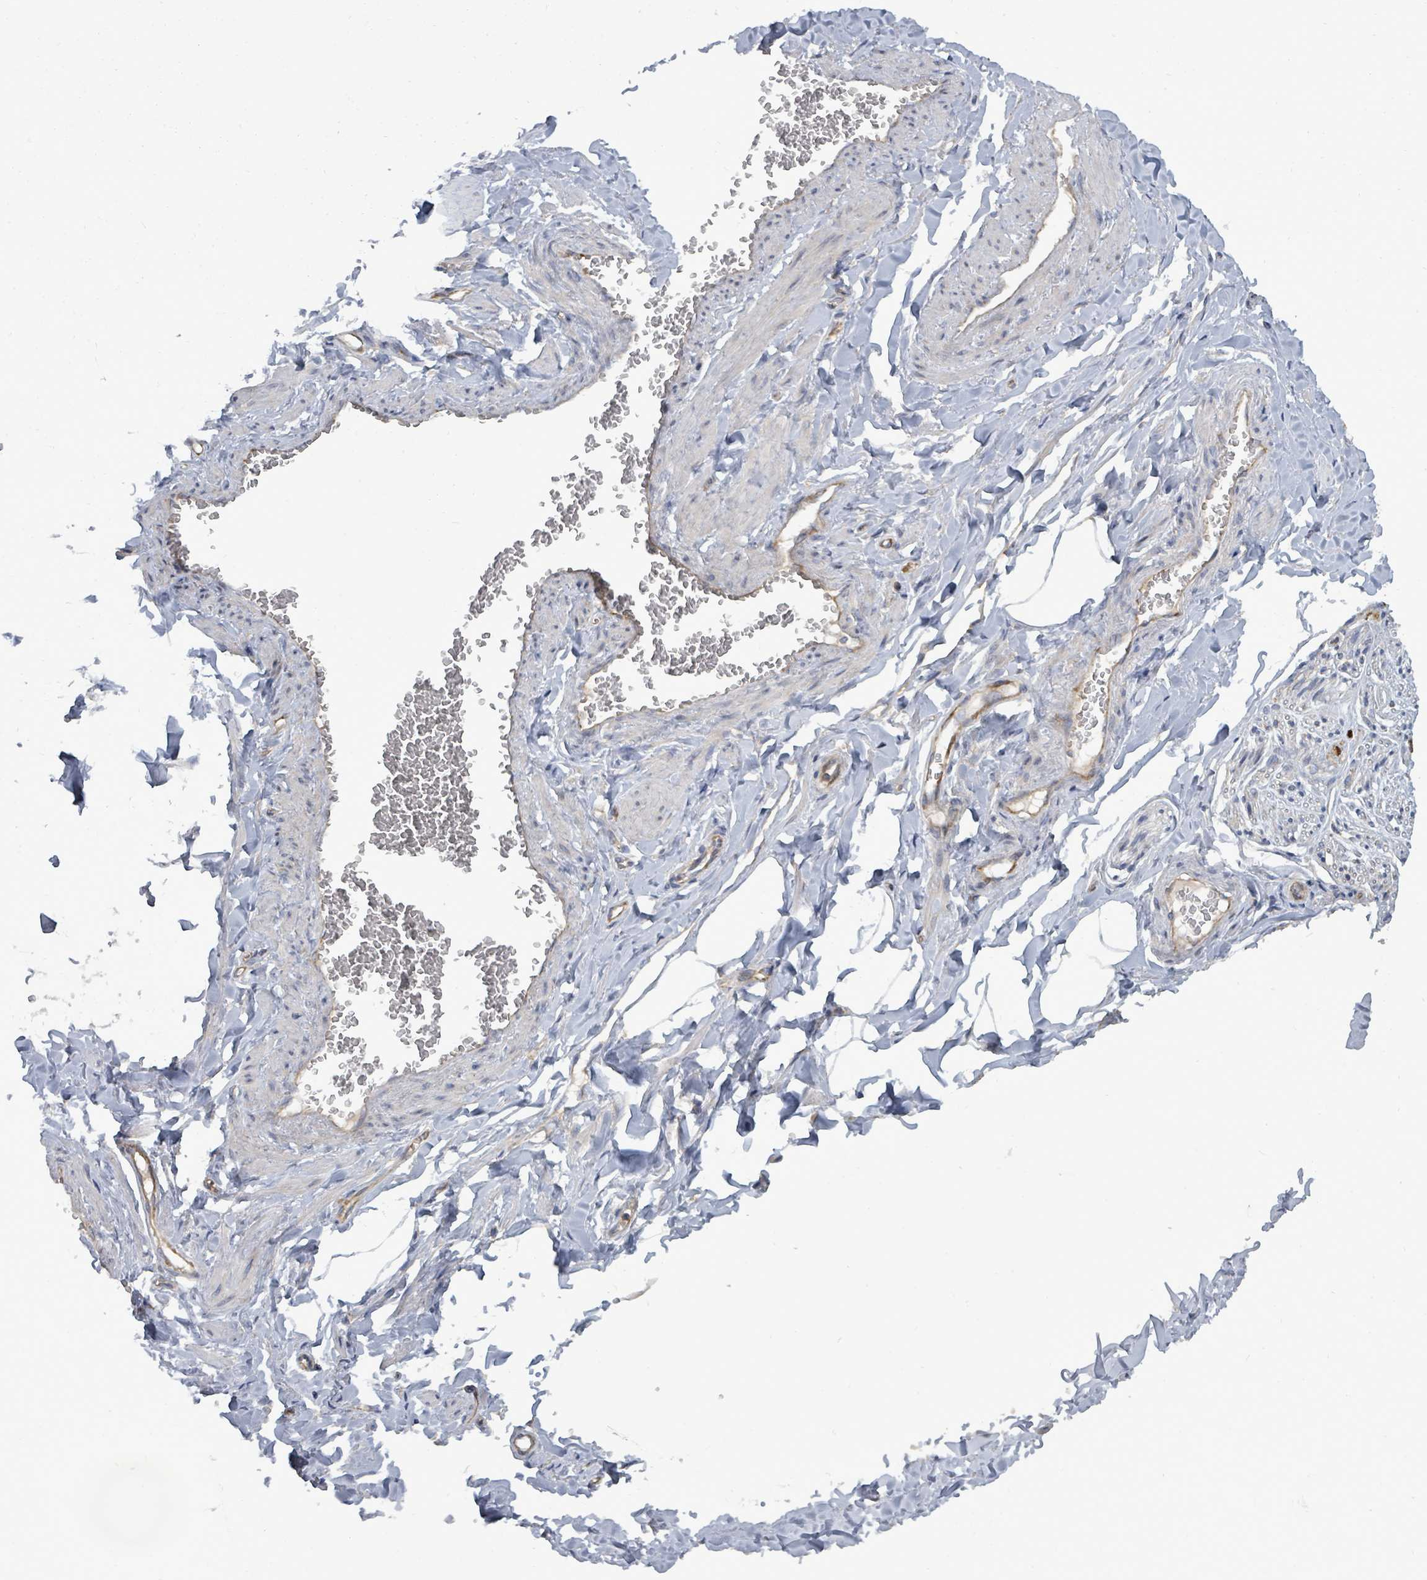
{"staining": {"intensity": "negative", "quantity": "none", "location": "none"}, "tissue": "adipose tissue", "cell_type": "Adipocytes", "image_type": "normal", "snomed": [{"axis": "morphology", "description": "Normal tissue, NOS"}, {"axis": "topography", "description": "Soft tissue"}, {"axis": "topography", "description": "Adipose tissue"}, {"axis": "topography", "description": "Vascular tissue"}, {"axis": "topography", "description": "Peripheral nerve tissue"}], "caption": "Protein analysis of benign adipose tissue demonstrates no significant staining in adipocytes.", "gene": "EIF3CL", "patient": {"sex": "male", "age": 46}}